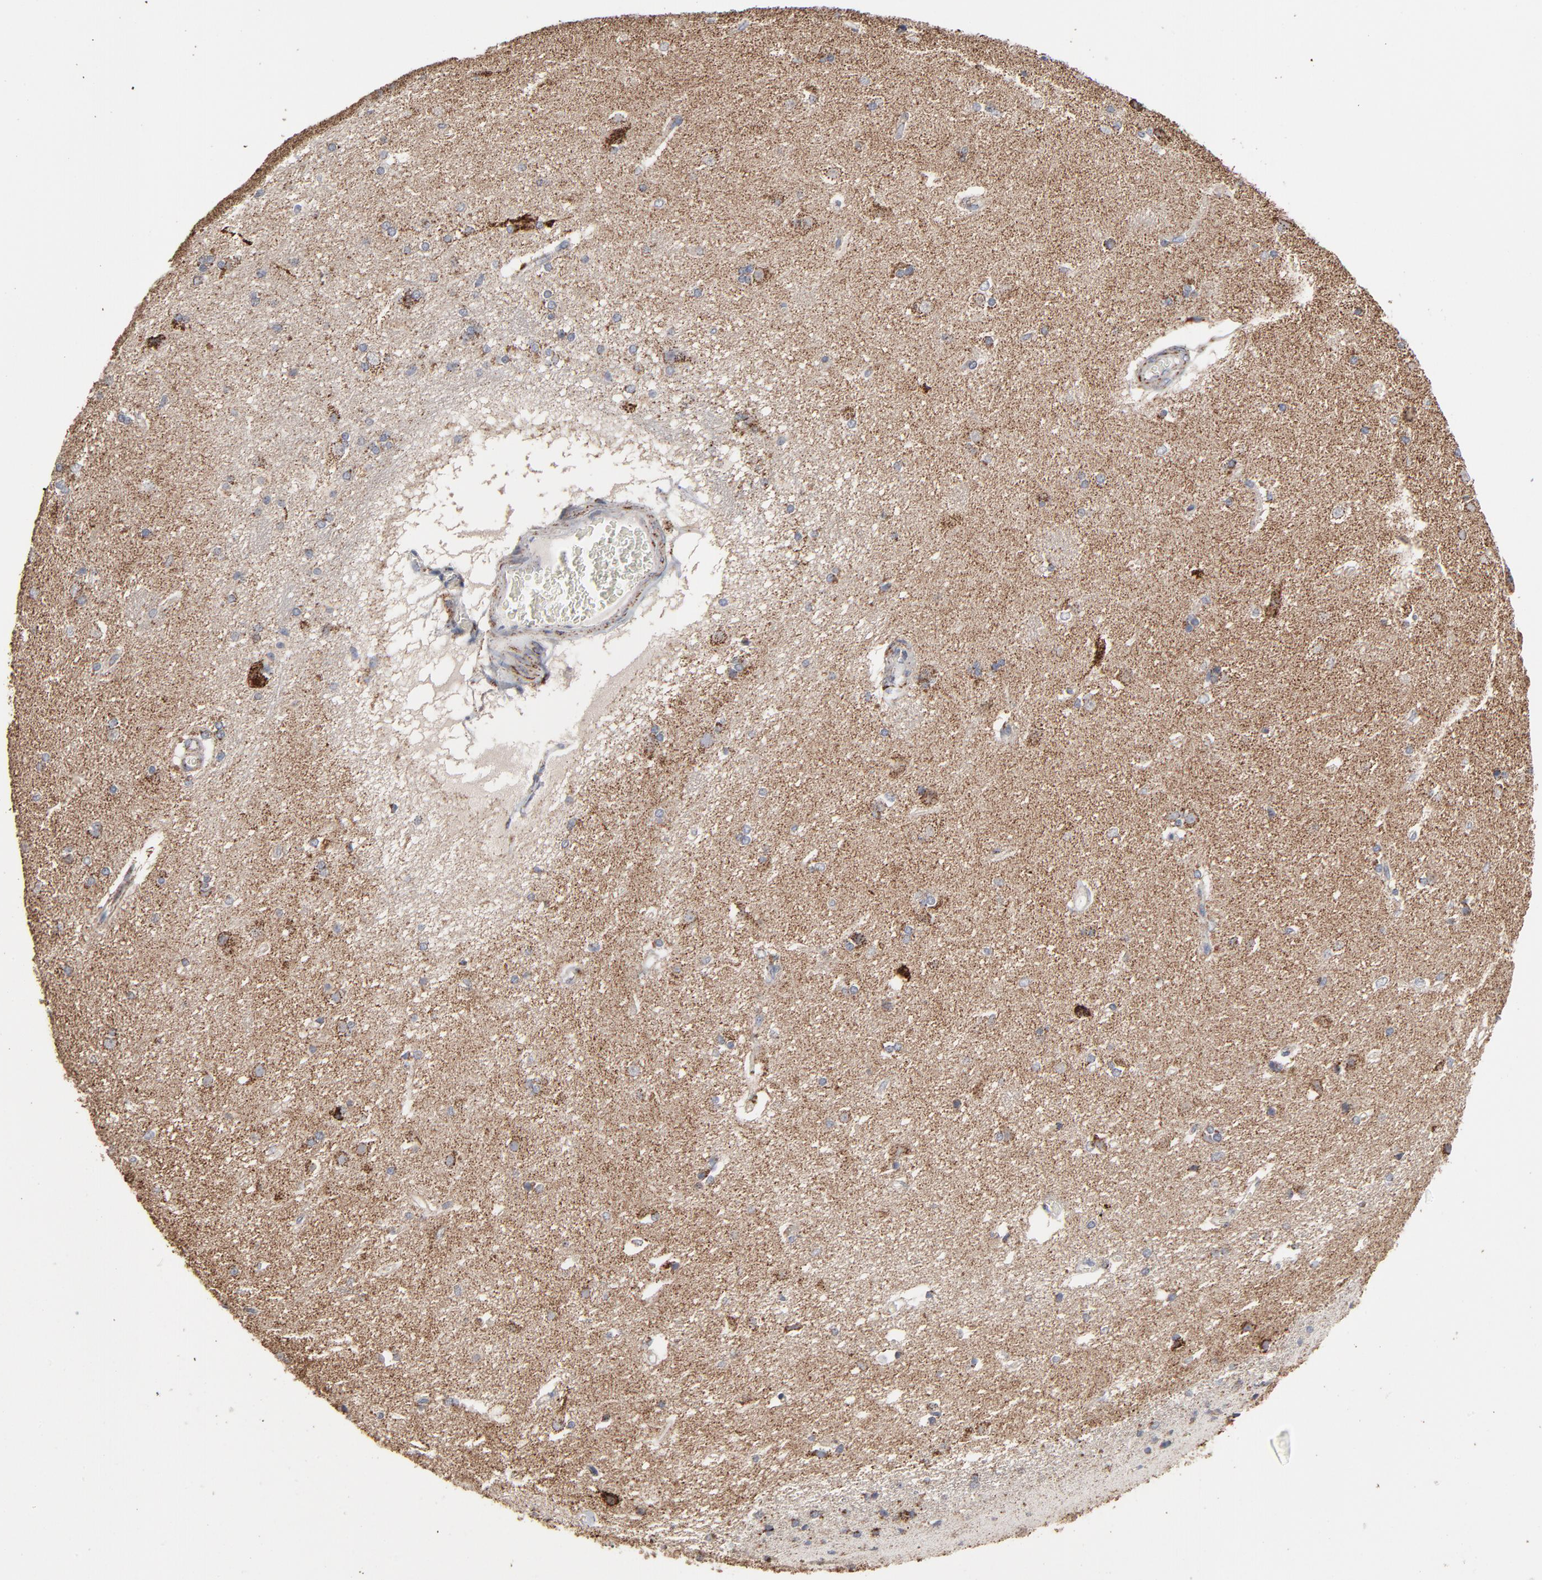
{"staining": {"intensity": "strong", "quantity": "25%-75%", "location": "cytoplasmic/membranous"}, "tissue": "caudate", "cell_type": "Glial cells", "image_type": "normal", "snomed": [{"axis": "morphology", "description": "Normal tissue, NOS"}, {"axis": "topography", "description": "Lateral ventricle wall"}], "caption": "Immunohistochemistry (DAB (3,3'-diaminobenzidine)) staining of benign human caudate displays strong cytoplasmic/membranous protein expression in approximately 25%-75% of glial cells. The staining is performed using DAB (3,3'-diaminobenzidine) brown chromogen to label protein expression. The nuclei are counter-stained blue using hematoxylin.", "gene": "UQCRC1", "patient": {"sex": "female", "age": 19}}